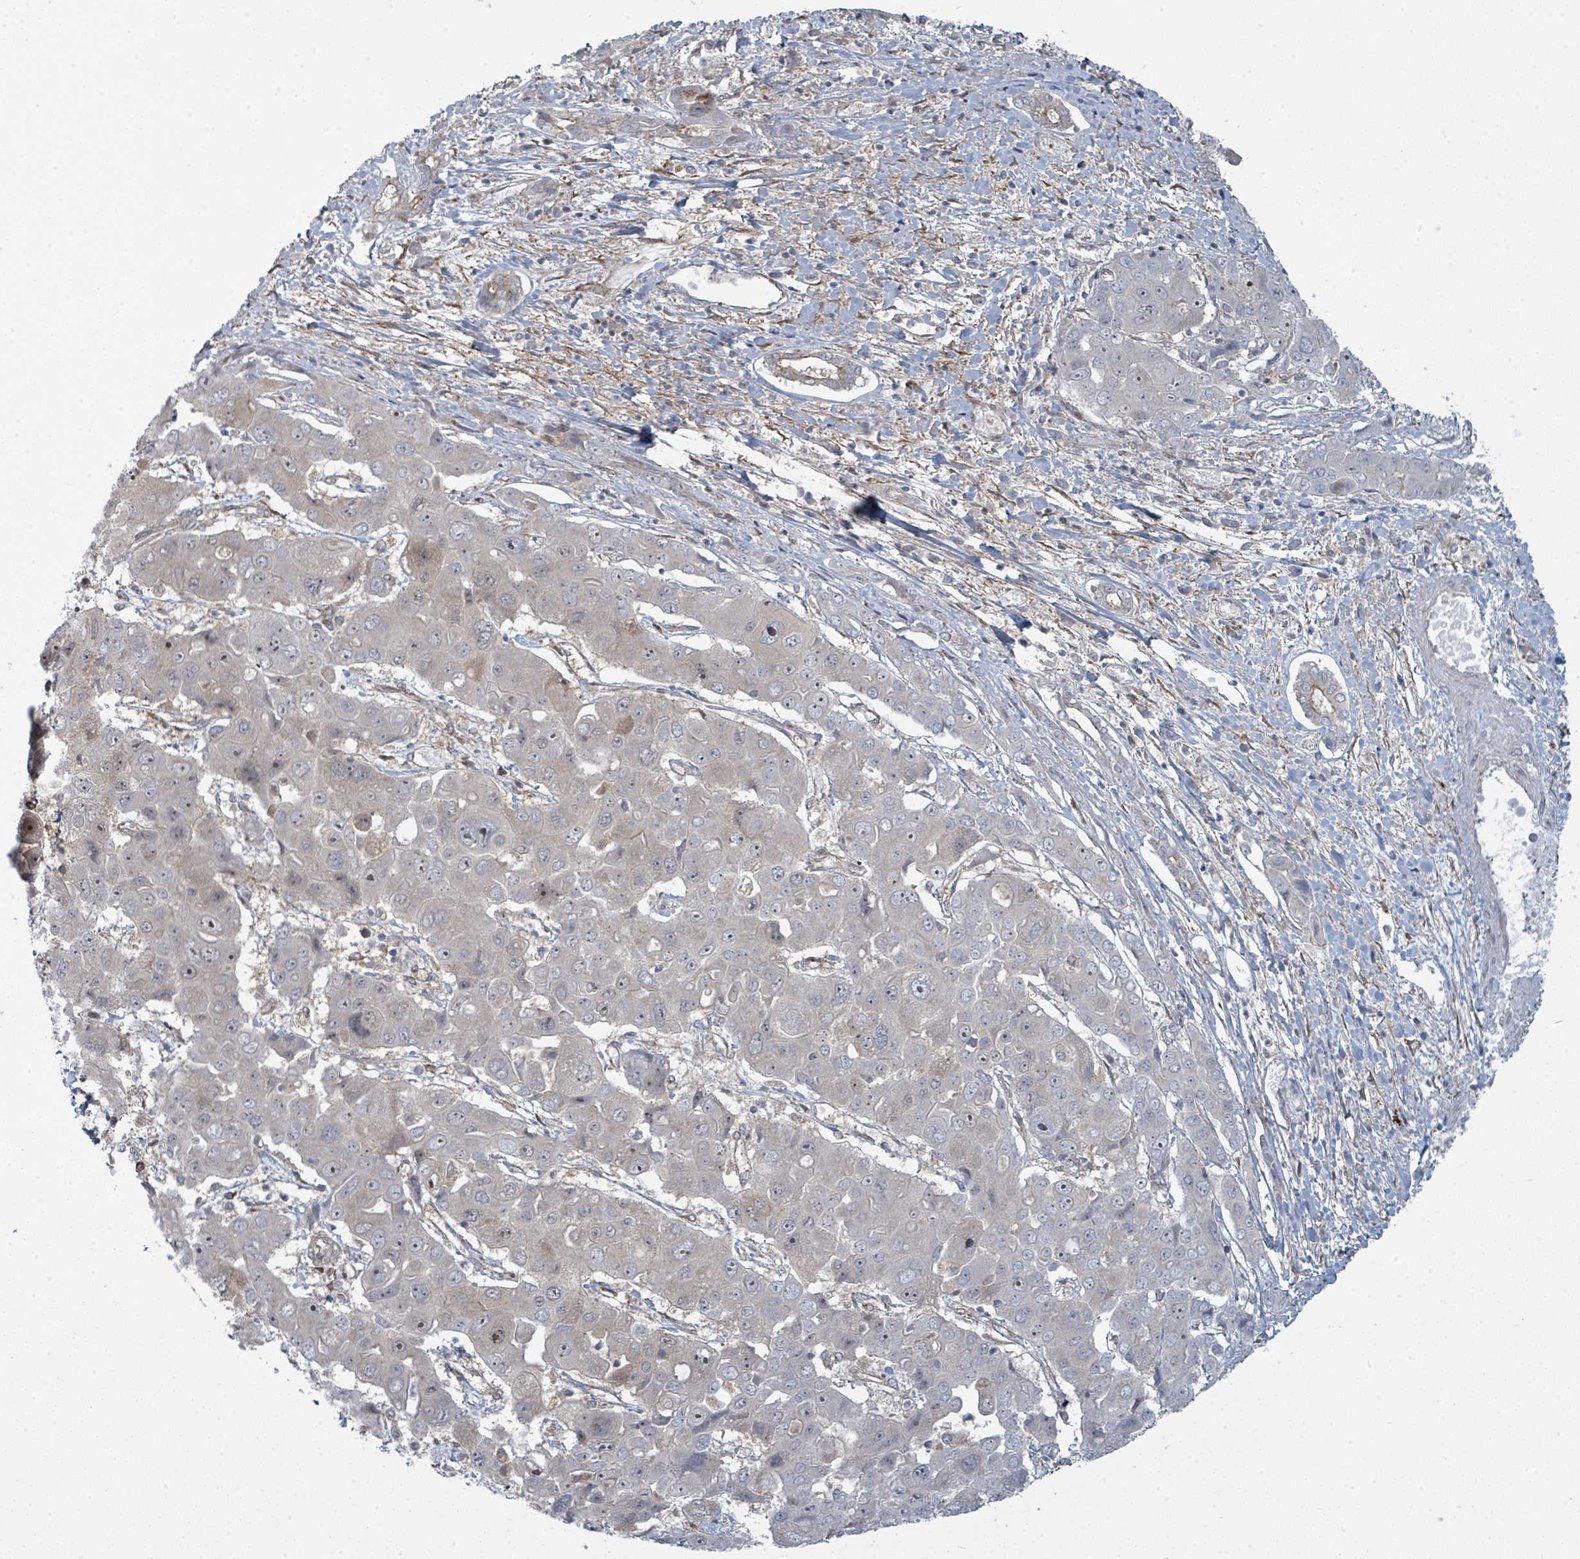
{"staining": {"intensity": "negative", "quantity": "none", "location": "none"}, "tissue": "liver cancer", "cell_type": "Tumor cells", "image_type": "cancer", "snomed": [{"axis": "morphology", "description": "Cholangiocarcinoma"}, {"axis": "topography", "description": "Liver"}], "caption": "Tumor cells are negative for brown protein staining in cholangiocarcinoma (liver). (Brightfield microscopy of DAB immunohistochemistry at high magnification).", "gene": "PSMG2", "patient": {"sex": "male", "age": 67}}